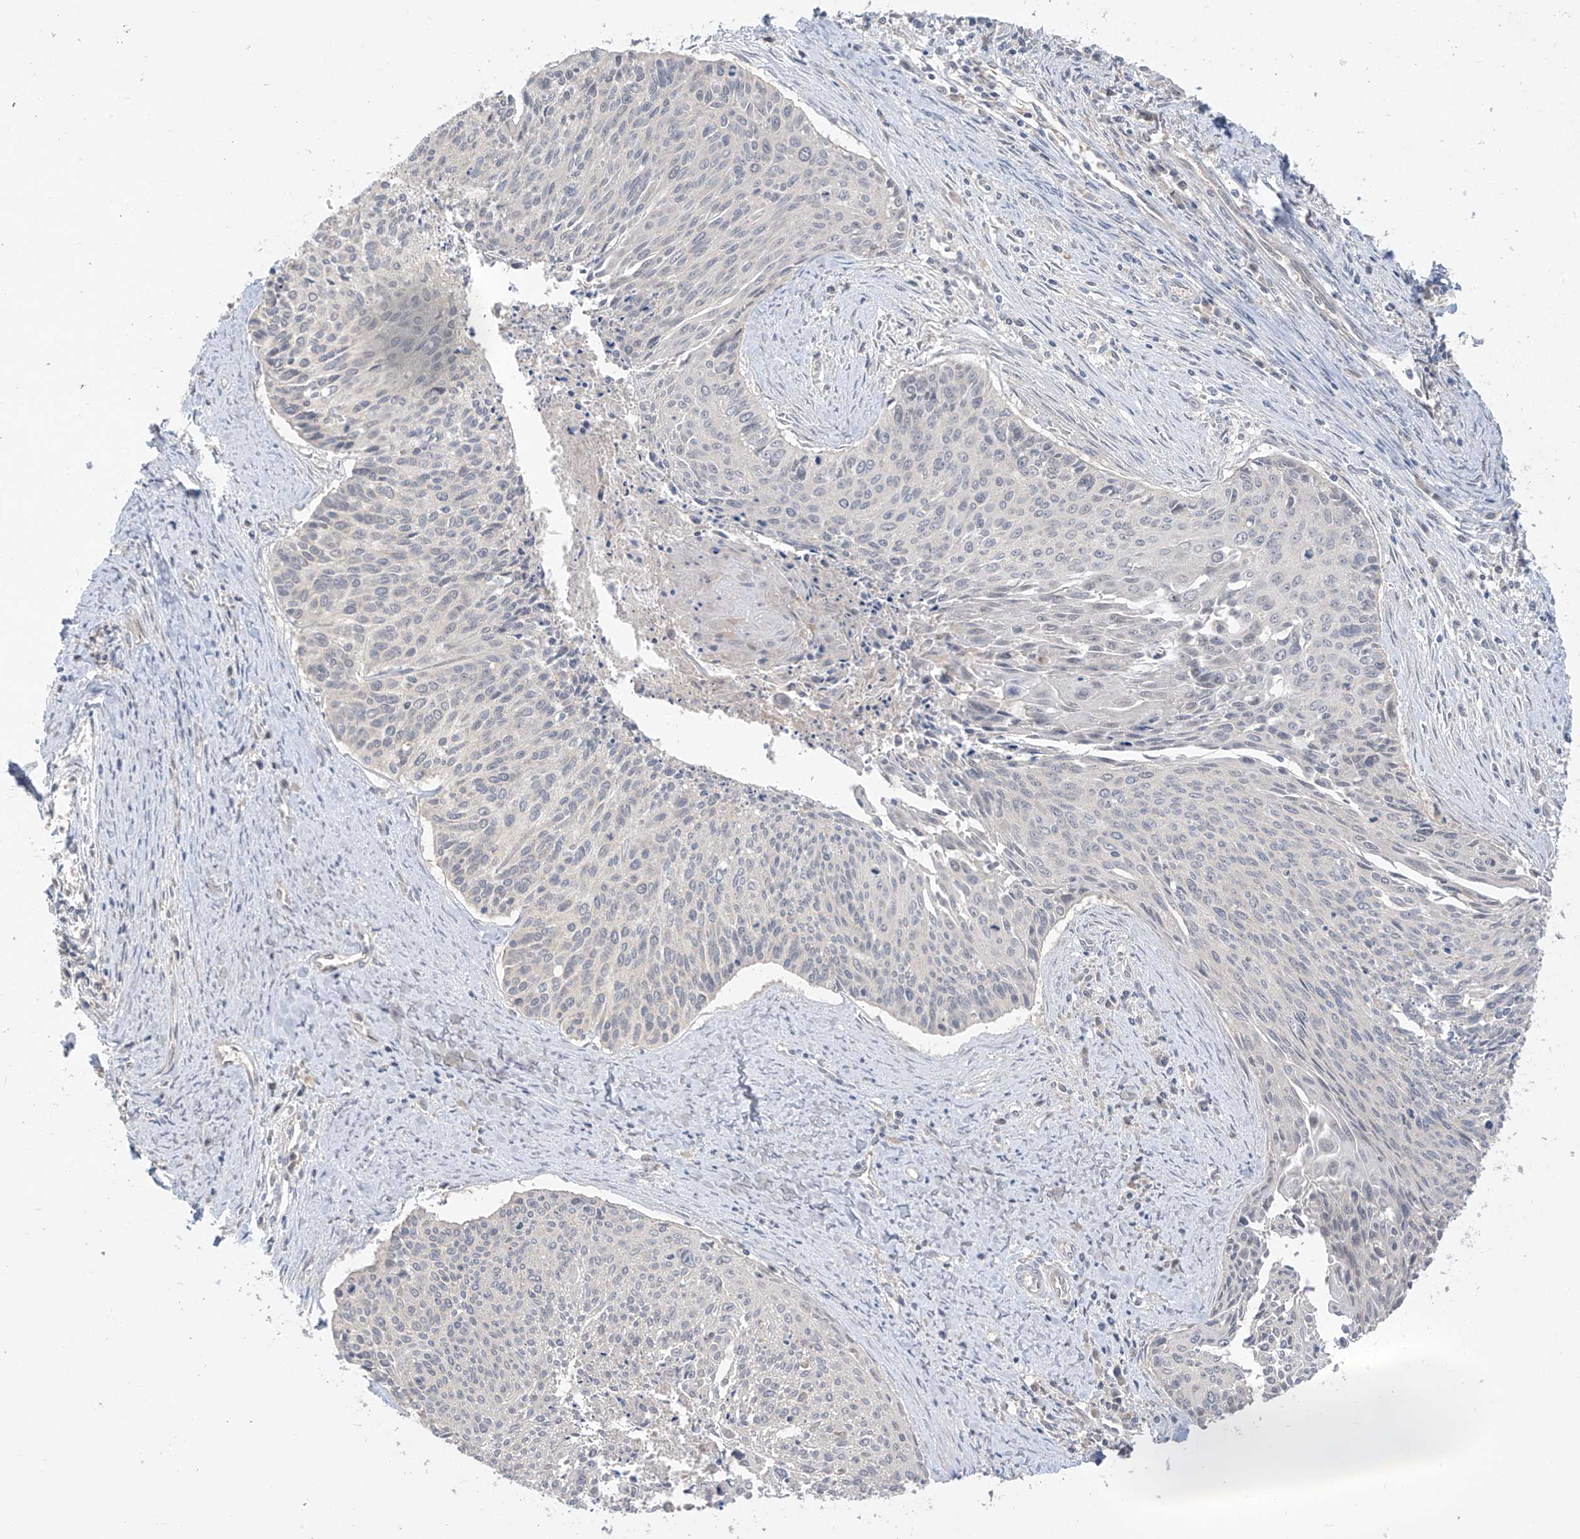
{"staining": {"intensity": "negative", "quantity": "none", "location": "none"}, "tissue": "cervical cancer", "cell_type": "Tumor cells", "image_type": "cancer", "snomed": [{"axis": "morphology", "description": "Squamous cell carcinoma, NOS"}, {"axis": "topography", "description": "Cervix"}], "caption": "The image exhibits no significant staining in tumor cells of cervical squamous cell carcinoma.", "gene": "ANGEL2", "patient": {"sex": "female", "age": 55}}